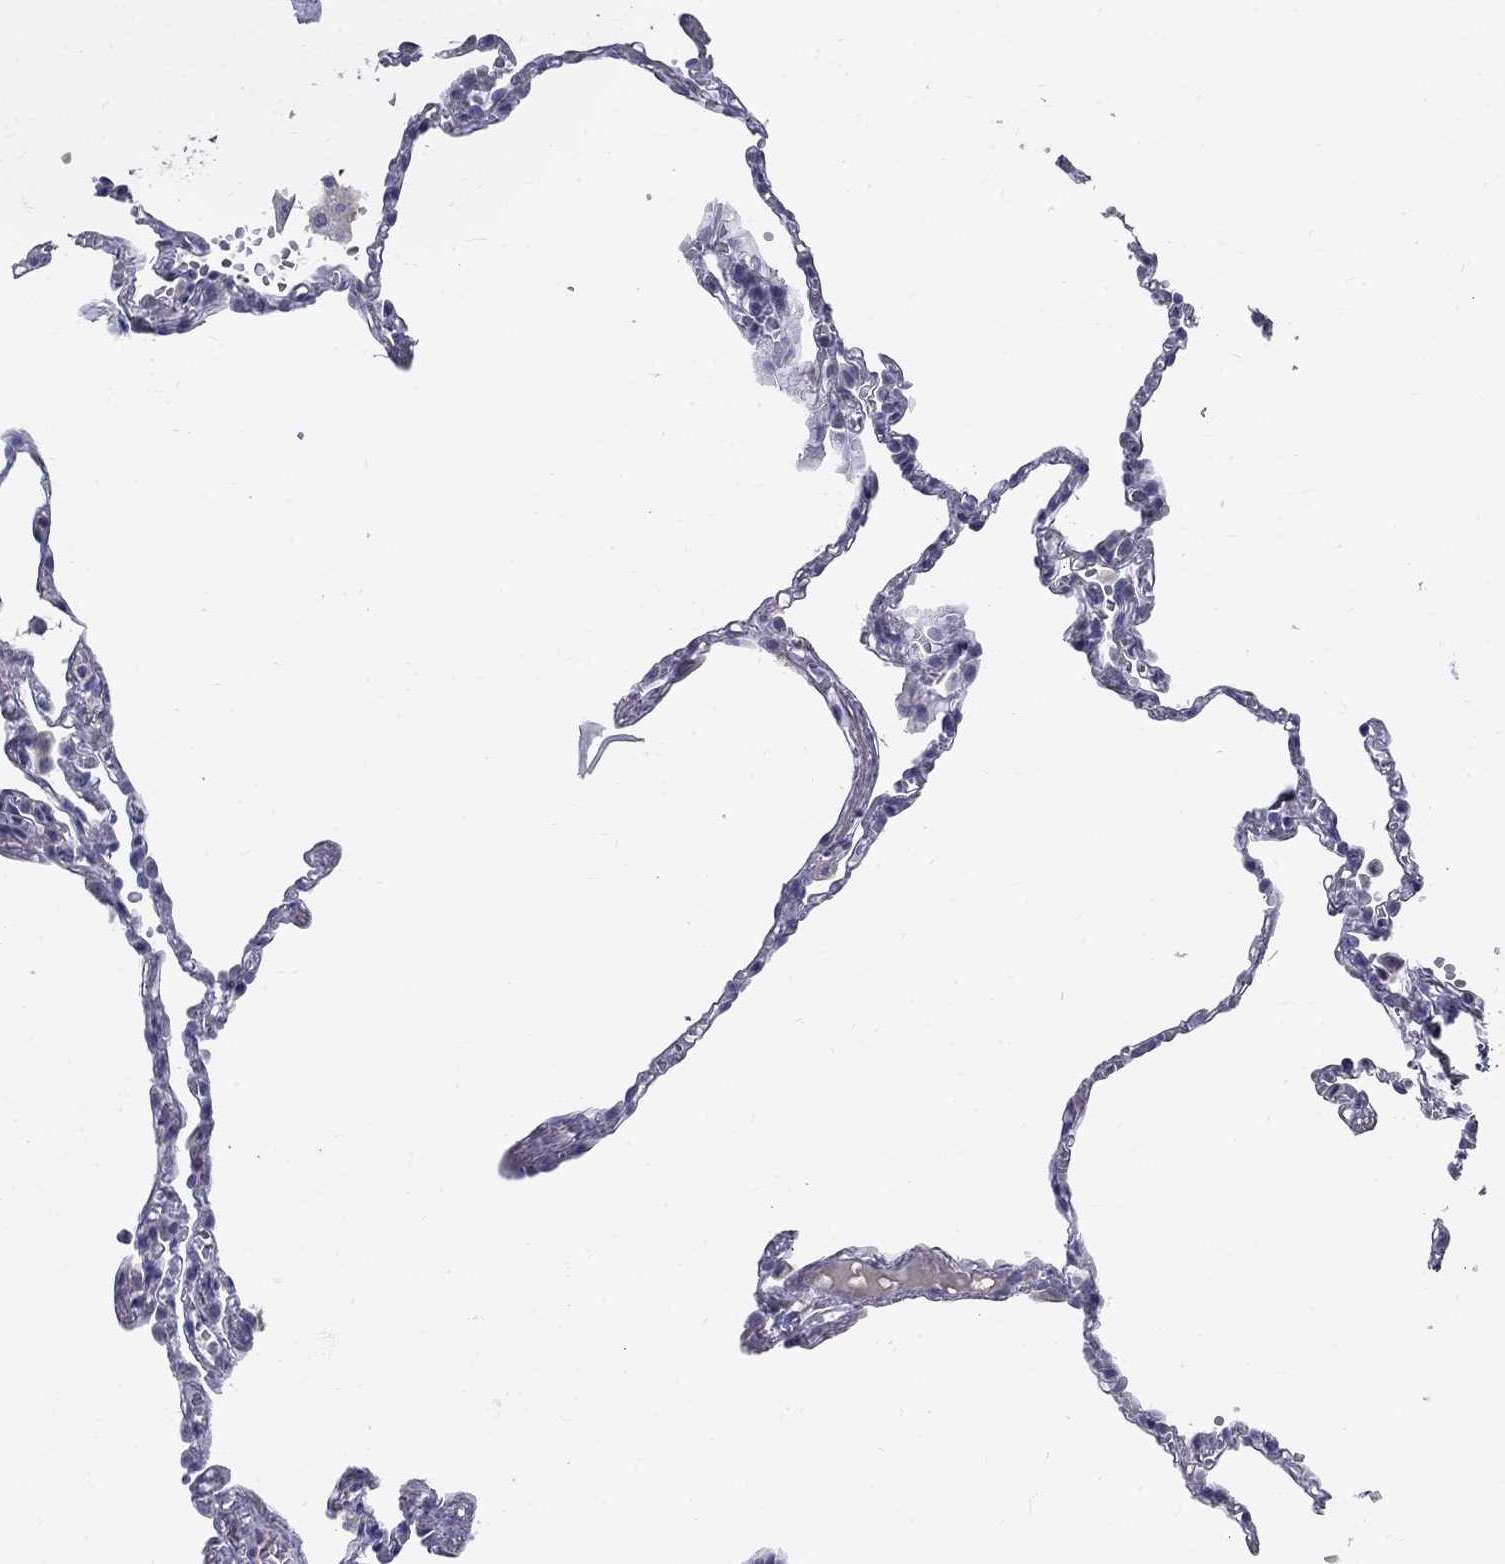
{"staining": {"intensity": "negative", "quantity": "none", "location": "none"}, "tissue": "lung", "cell_type": "Alveolar cells", "image_type": "normal", "snomed": [{"axis": "morphology", "description": "Normal tissue, NOS"}, {"axis": "topography", "description": "Lung"}], "caption": "Immunohistochemistry (IHC) image of unremarkable lung: human lung stained with DAB (3,3'-diaminobenzidine) shows no significant protein positivity in alveolar cells. (DAB IHC visualized using brightfield microscopy, high magnification).", "gene": "PTH1R", "patient": {"sex": "male", "age": 78}}